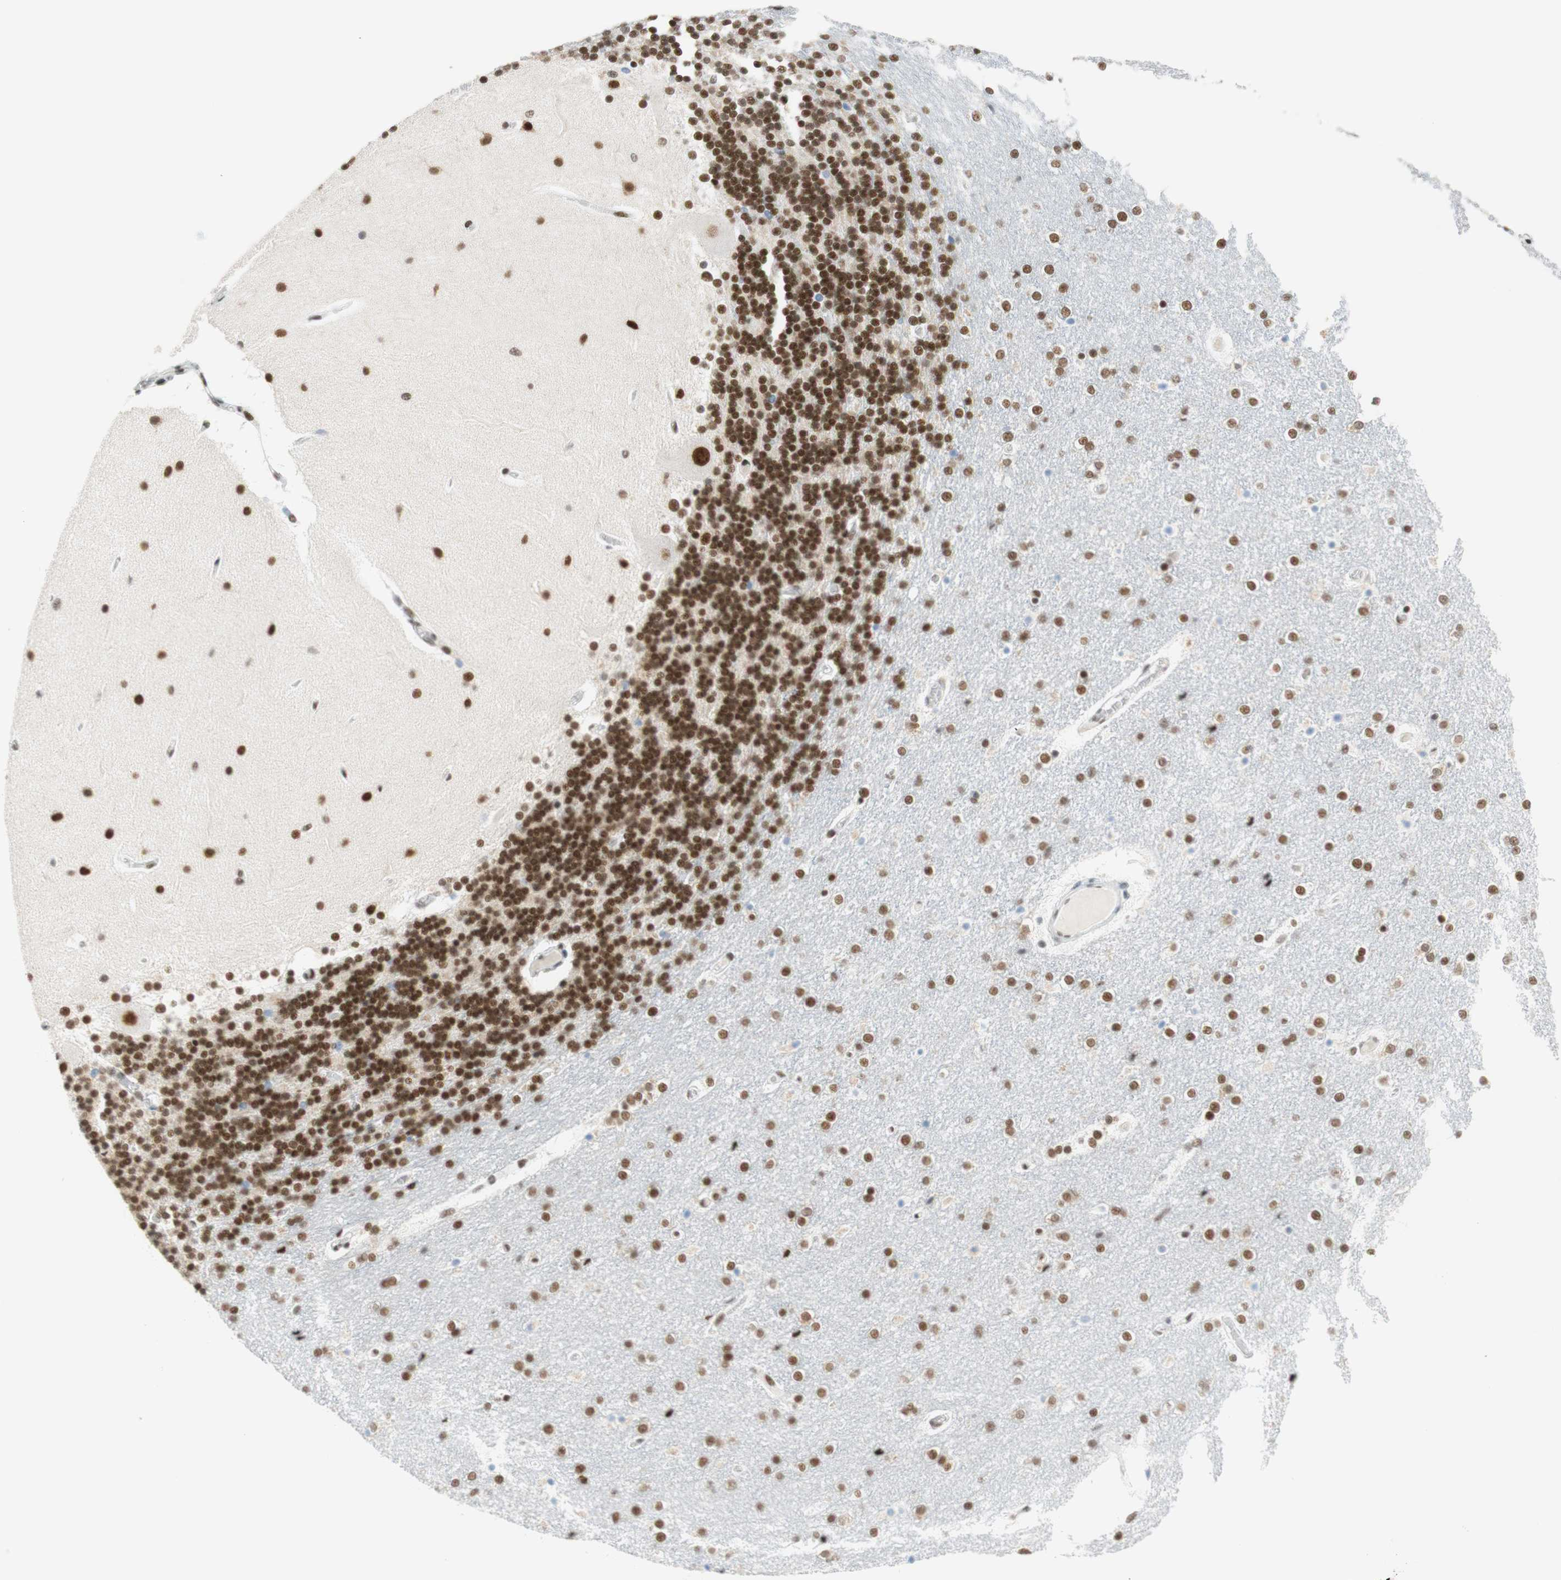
{"staining": {"intensity": "moderate", "quantity": ">75%", "location": "nuclear"}, "tissue": "cerebellum", "cell_type": "Cells in granular layer", "image_type": "normal", "snomed": [{"axis": "morphology", "description": "Normal tissue, NOS"}, {"axis": "topography", "description": "Cerebellum"}], "caption": "IHC staining of normal cerebellum, which shows medium levels of moderate nuclear positivity in about >75% of cells in granular layer indicating moderate nuclear protein staining. The staining was performed using DAB (3,3'-diaminobenzidine) (brown) for protein detection and nuclei were counterstained in hematoxylin (blue).", "gene": "RNF20", "patient": {"sex": "female", "age": 54}}